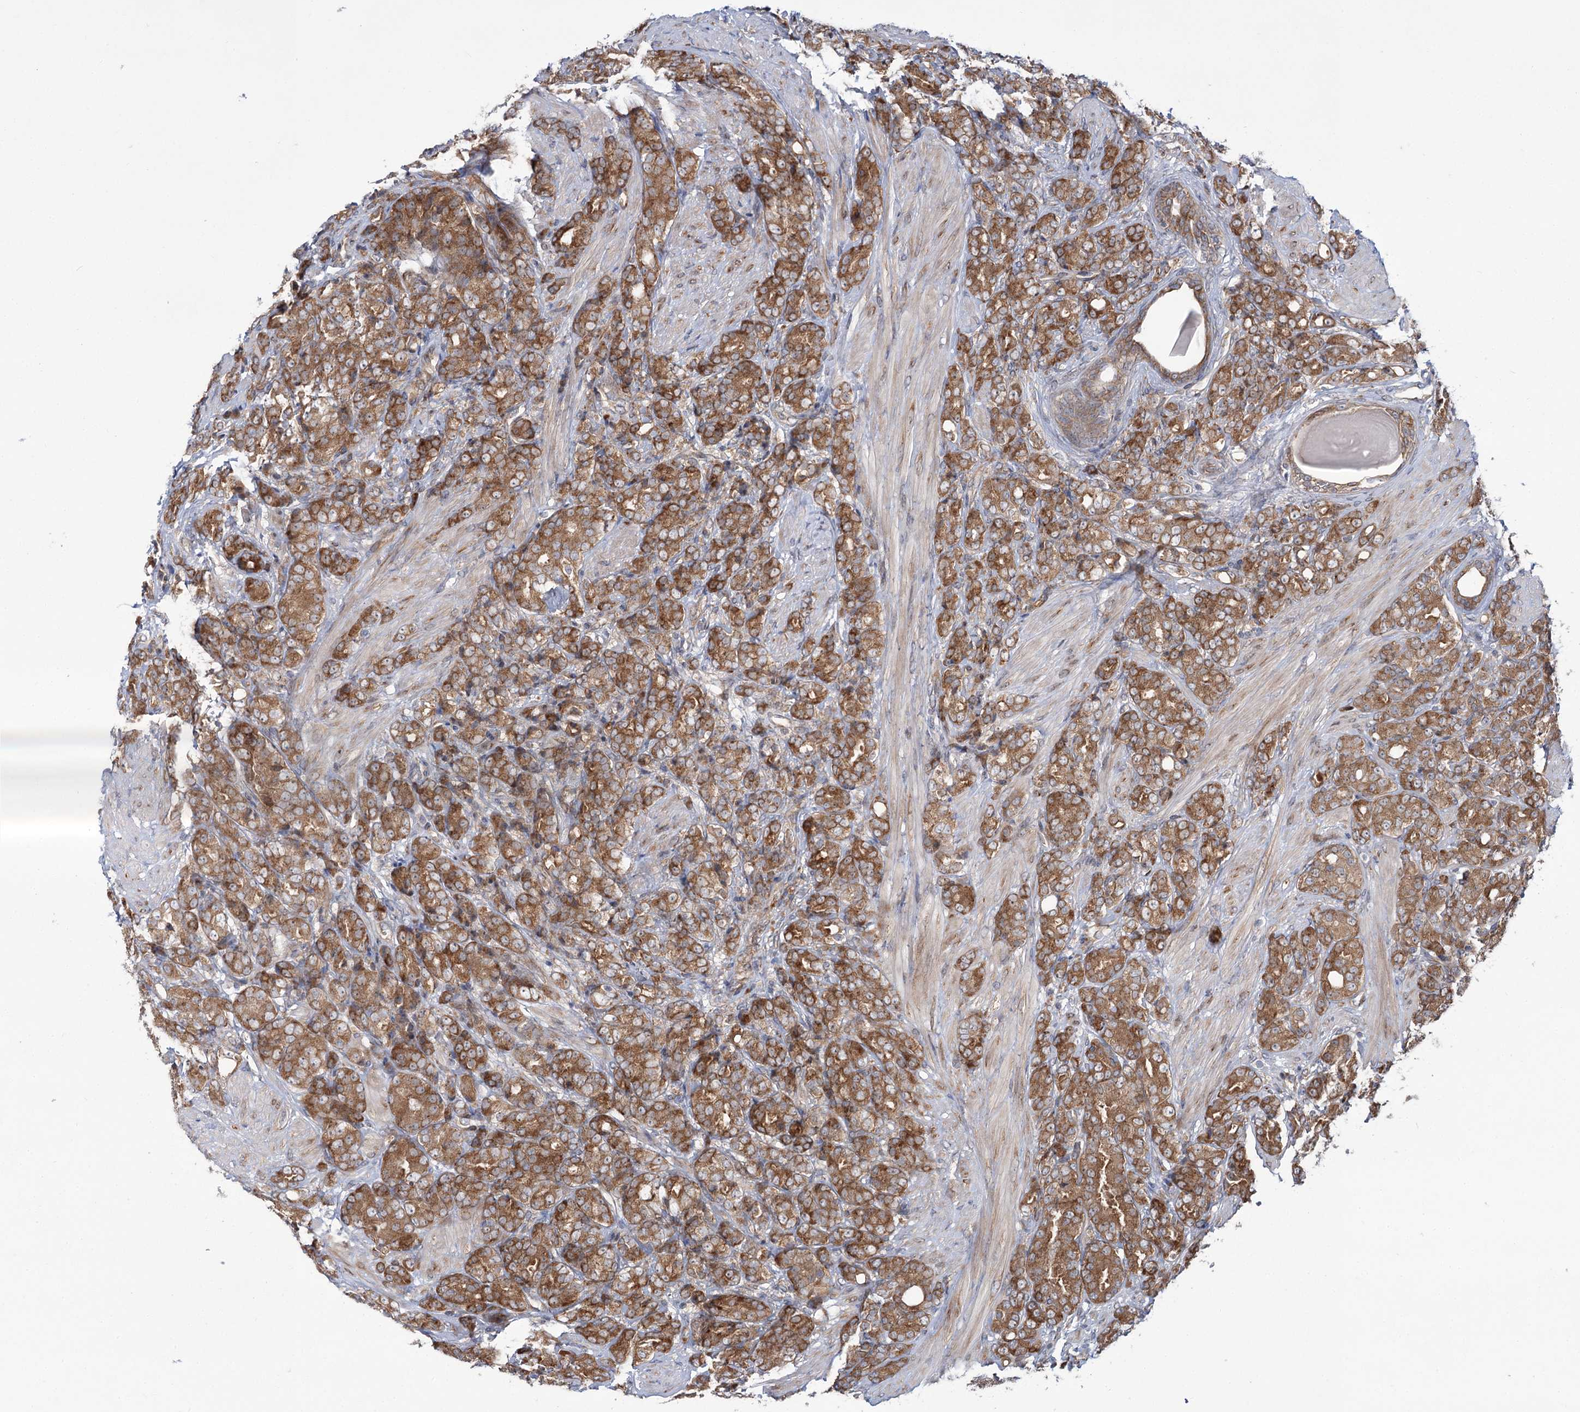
{"staining": {"intensity": "moderate", "quantity": ">75%", "location": "cytoplasmic/membranous"}, "tissue": "prostate cancer", "cell_type": "Tumor cells", "image_type": "cancer", "snomed": [{"axis": "morphology", "description": "Adenocarcinoma, High grade"}, {"axis": "topography", "description": "Prostate"}], "caption": "High-grade adenocarcinoma (prostate) was stained to show a protein in brown. There is medium levels of moderate cytoplasmic/membranous expression in approximately >75% of tumor cells.", "gene": "VWA2", "patient": {"sex": "male", "age": 62}}